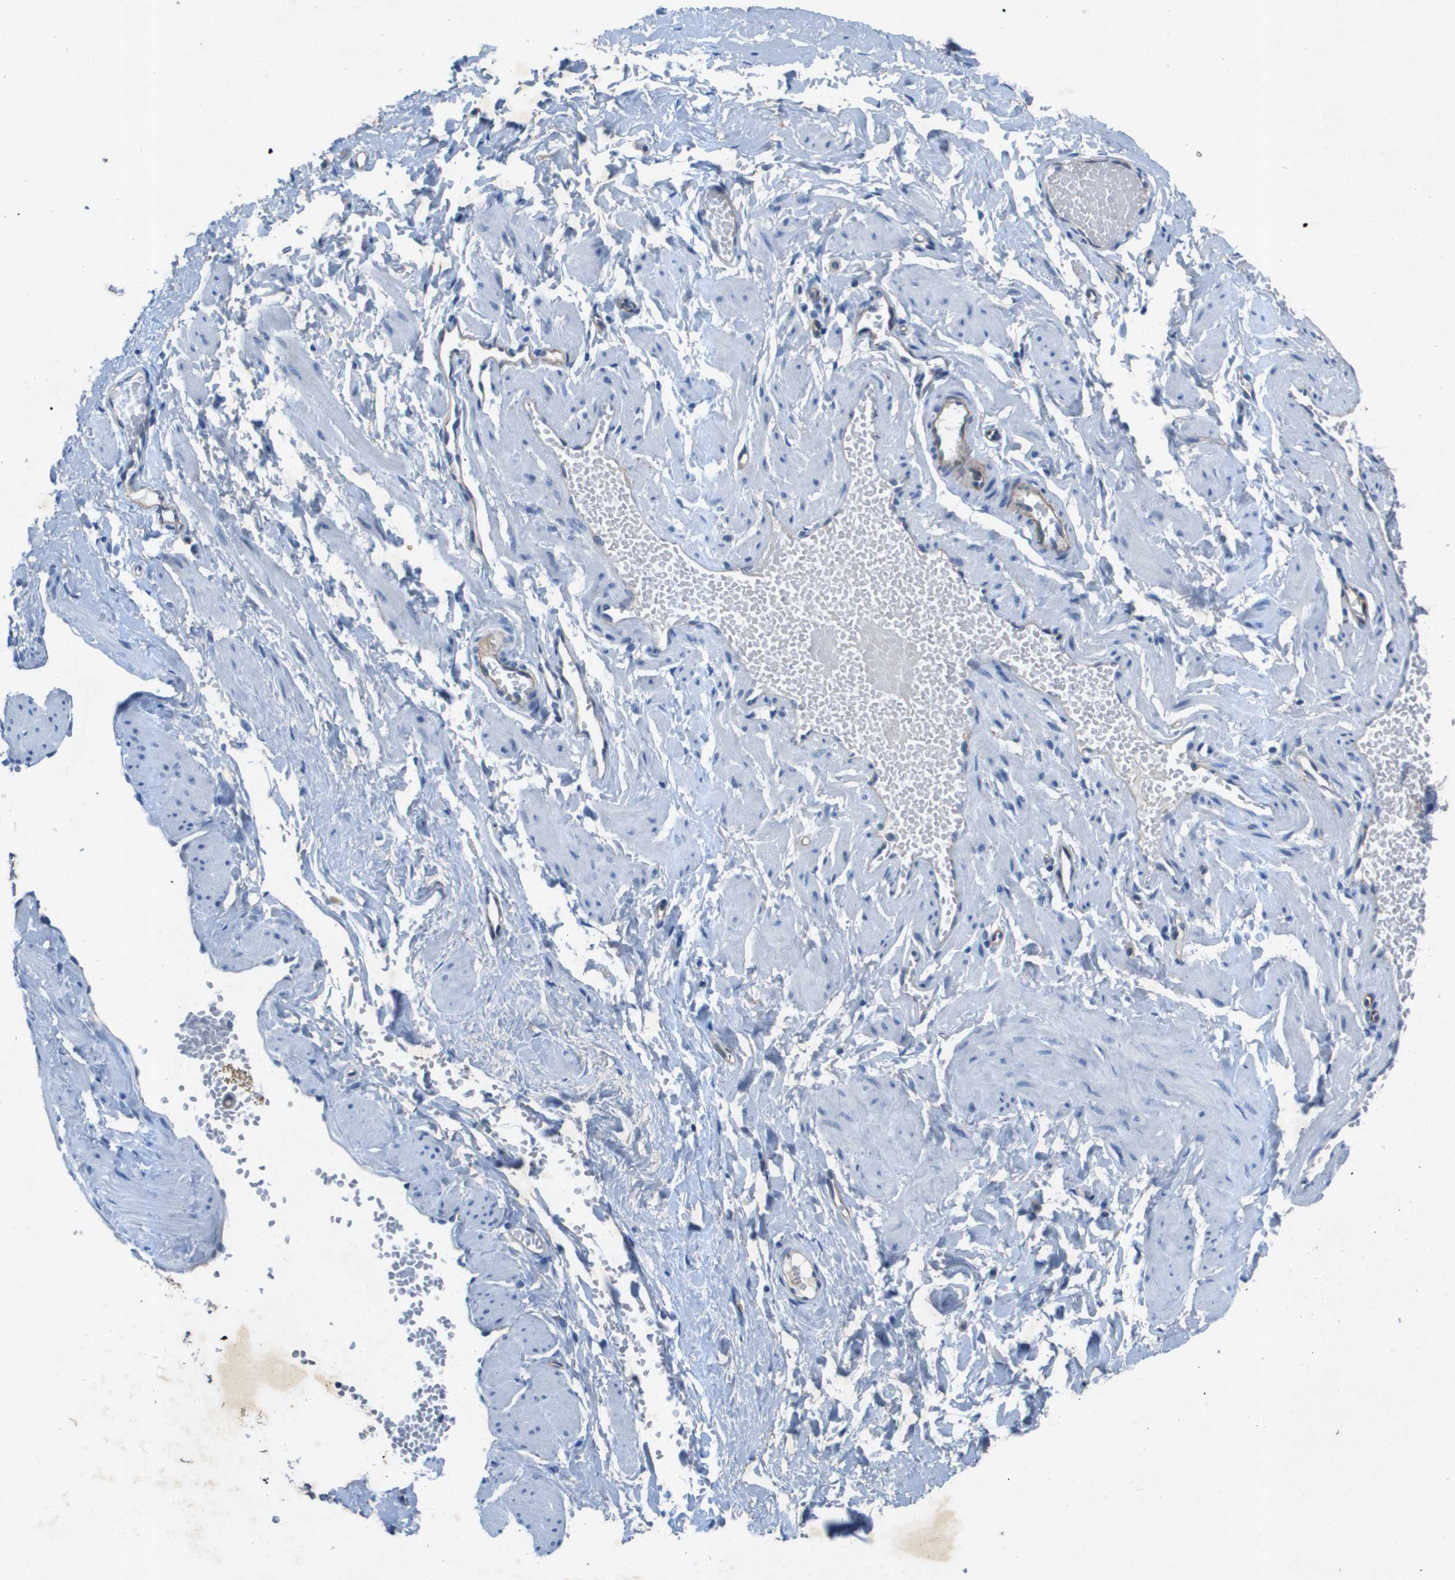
{"staining": {"intensity": "negative", "quantity": "none", "location": "none"}, "tissue": "adipose tissue", "cell_type": "Adipocytes", "image_type": "normal", "snomed": [{"axis": "morphology", "description": "Normal tissue, NOS"}, {"axis": "topography", "description": "Soft tissue"}, {"axis": "topography", "description": "Vascular tissue"}], "caption": "This is an IHC image of benign adipose tissue. There is no staining in adipocytes.", "gene": "ITGA6", "patient": {"sex": "female", "age": 35}}